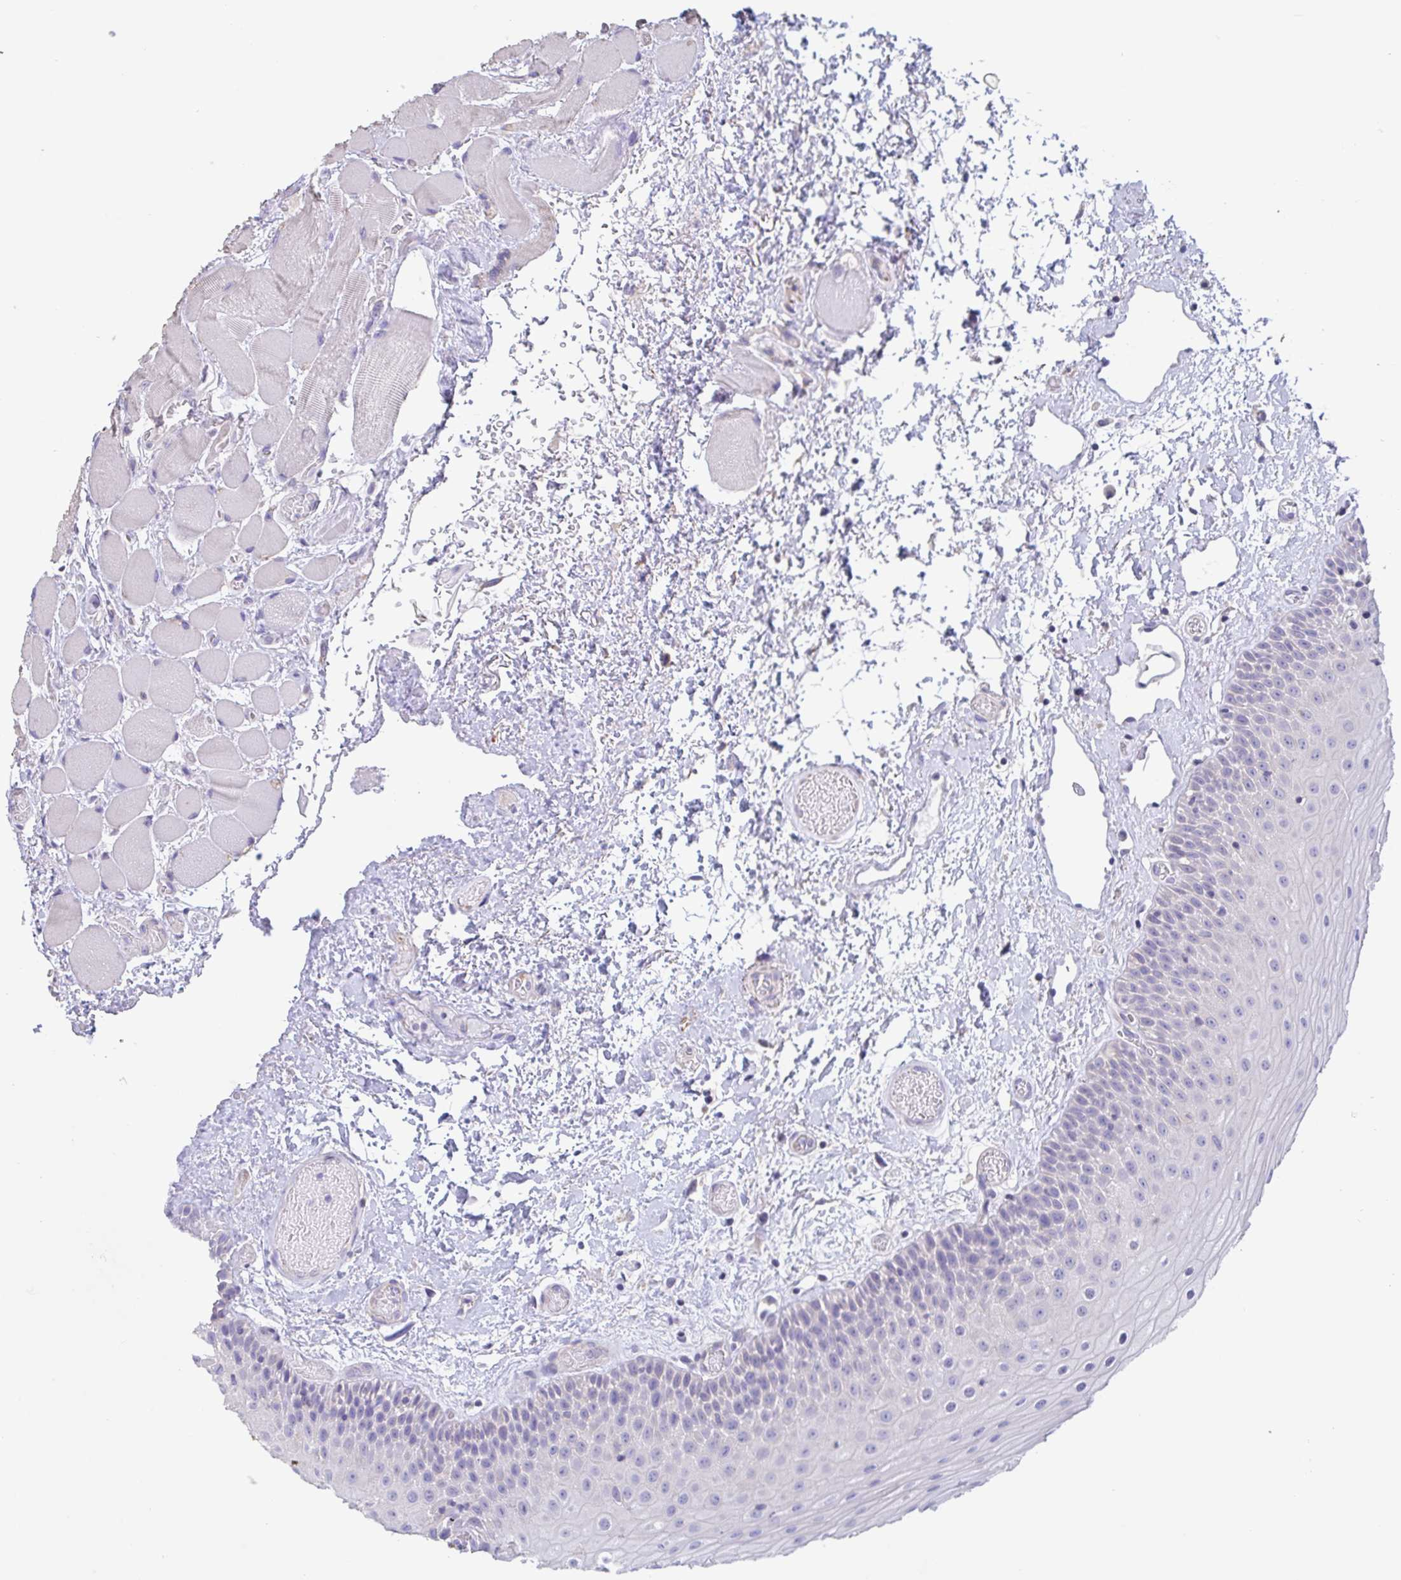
{"staining": {"intensity": "negative", "quantity": "none", "location": "none"}, "tissue": "oral mucosa", "cell_type": "Squamous epithelial cells", "image_type": "normal", "snomed": [{"axis": "morphology", "description": "Normal tissue, NOS"}, {"axis": "topography", "description": "Oral tissue"}], "caption": "Immunohistochemistry of unremarkable human oral mucosa reveals no expression in squamous epithelial cells. The staining was performed using DAB (3,3'-diaminobenzidine) to visualize the protein expression in brown, while the nuclei were stained in blue with hematoxylin (Magnification: 20x).", "gene": "CHMP5", "patient": {"sex": "female", "age": 82}}